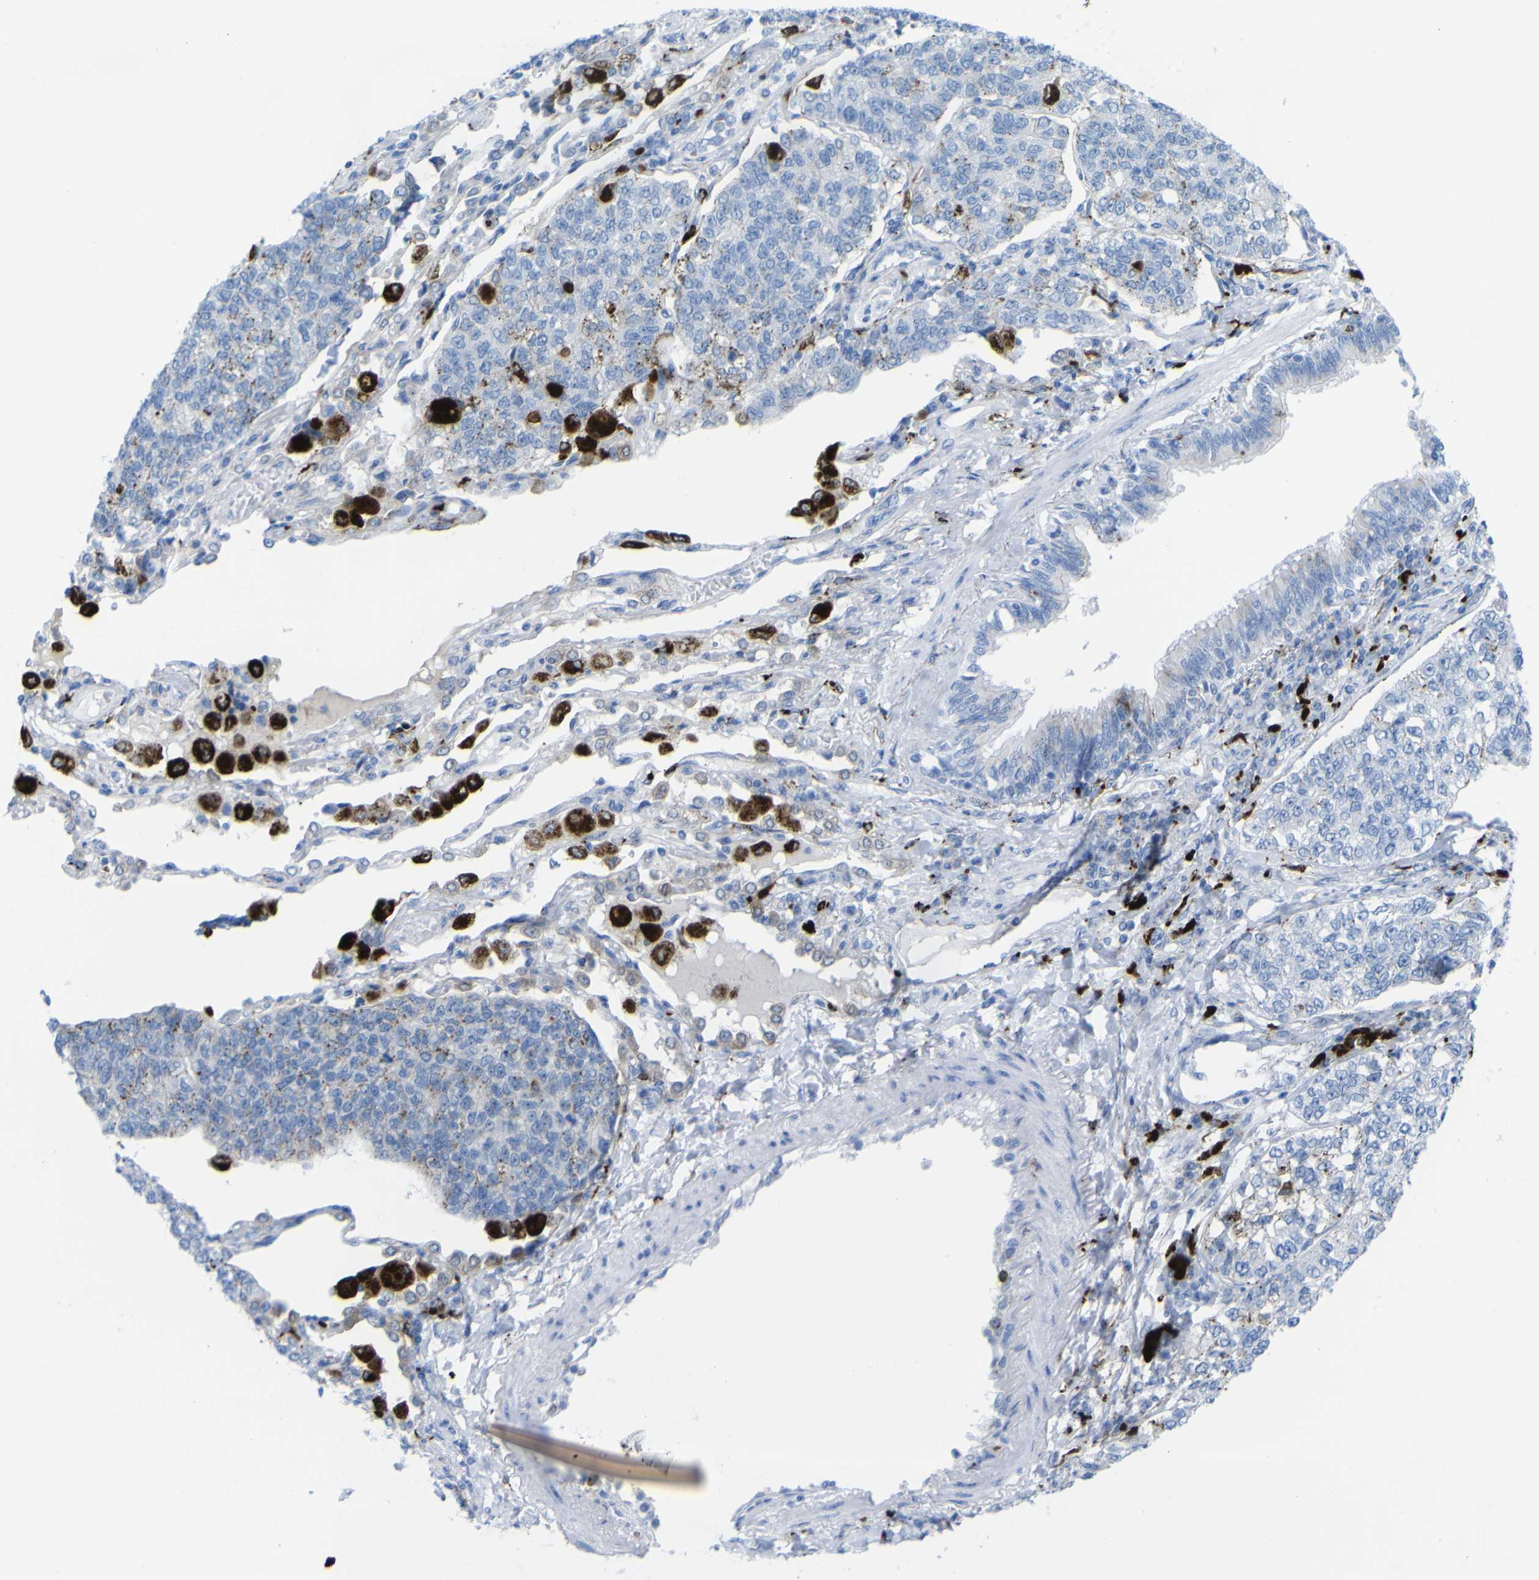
{"staining": {"intensity": "weak", "quantity": "25%-75%", "location": "cytoplasmic/membranous"}, "tissue": "lung cancer", "cell_type": "Tumor cells", "image_type": "cancer", "snomed": [{"axis": "morphology", "description": "Adenocarcinoma, NOS"}, {"axis": "topography", "description": "Lung"}], "caption": "Lung adenocarcinoma stained for a protein (brown) exhibits weak cytoplasmic/membranous positive staining in about 25%-75% of tumor cells.", "gene": "PLD3", "patient": {"sex": "male", "age": 49}}